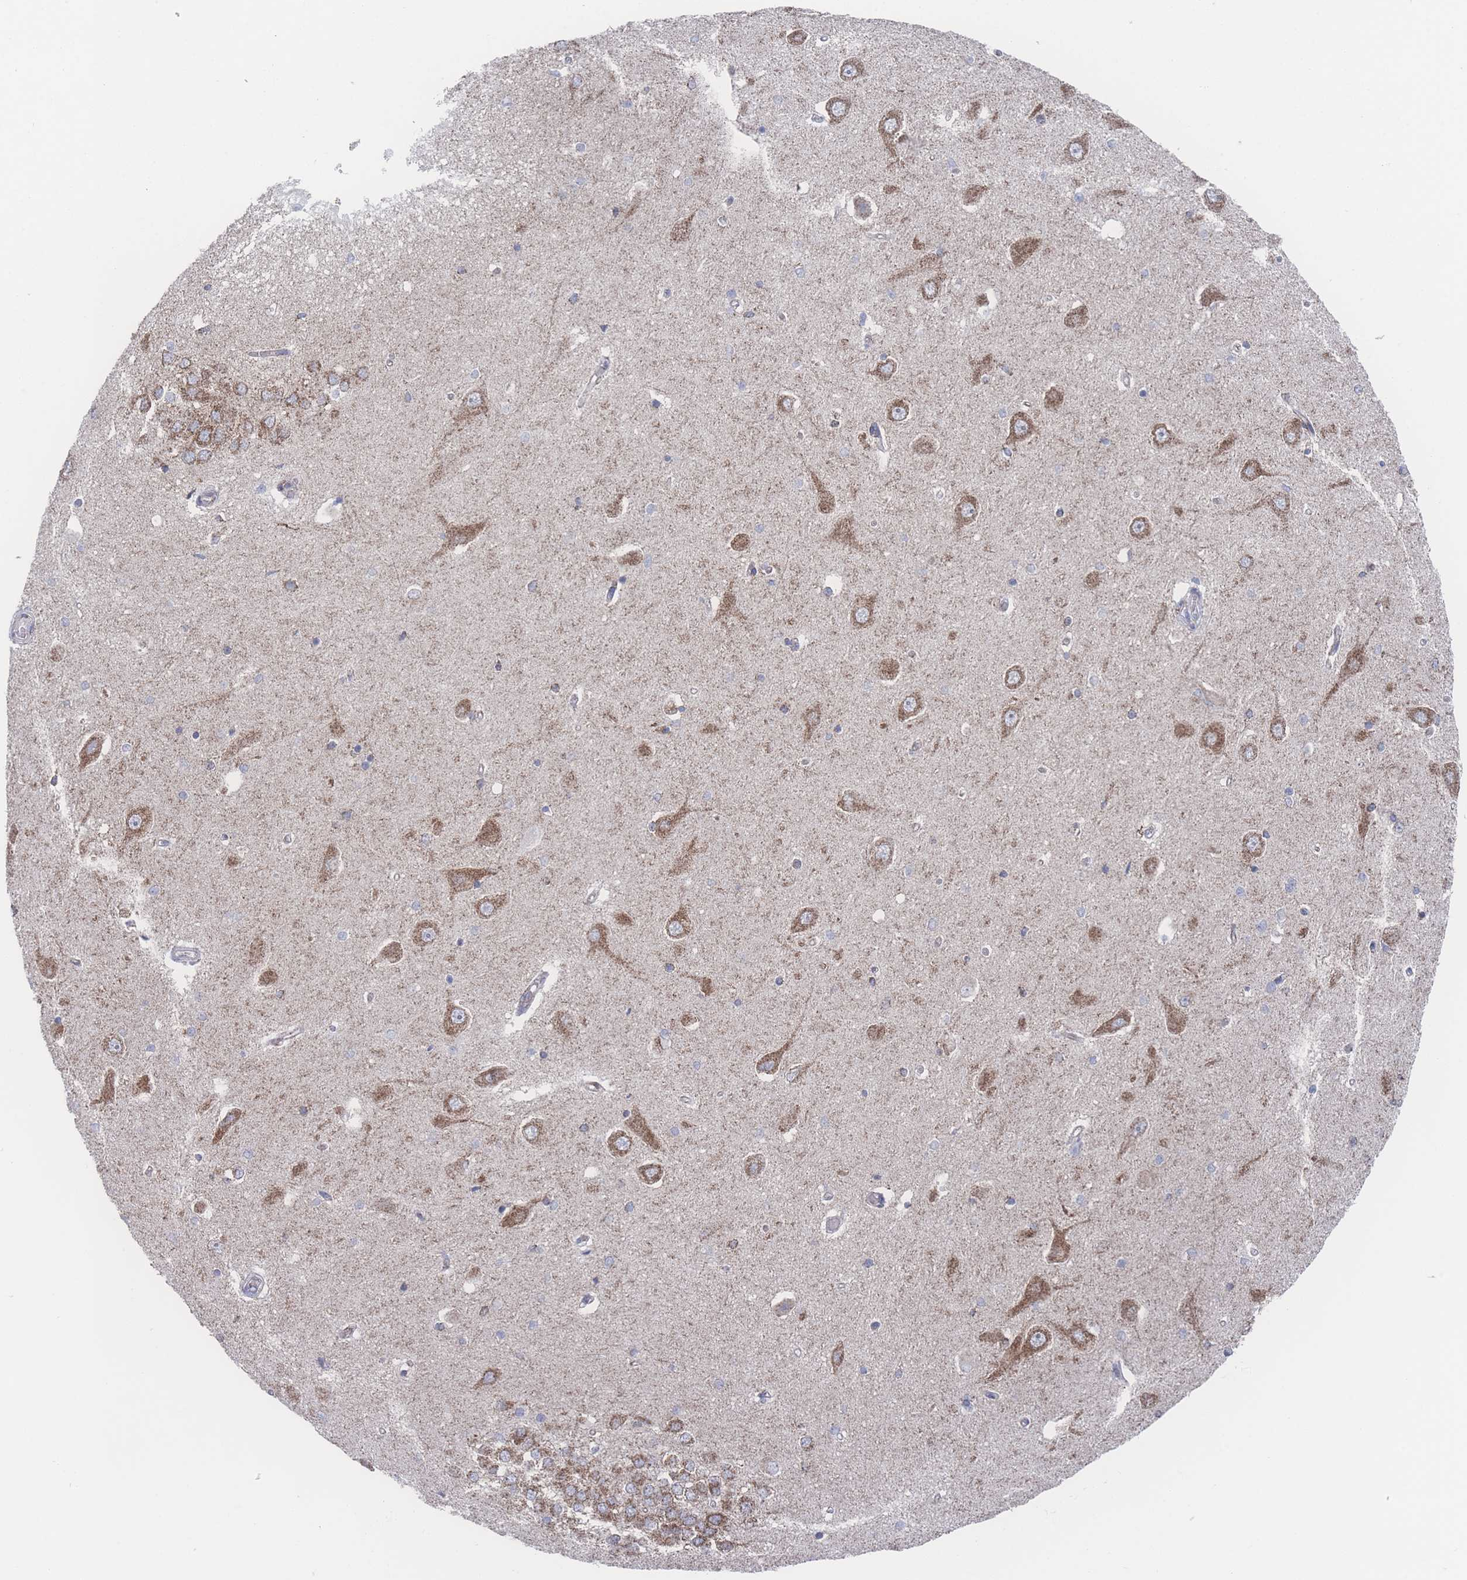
{"staining": {"intensity": "weak", "quantity": "<25%", "location": "cytoplasmic/membranous"}, "tissue": "hippocampus", "cell_type": "Glial cells", "image_type": "normal", "snomed": [{"axis": "morphology", "description": "Normal tissue, NOS"}, {"axis": "topography", "description": "Hippocampus"}], "caption": "The photomicrograph demonstrates no staining of glial cells in benign hippocampus. (Stains: DAB (3,3'-diaminobenzidine) IHC with hematoxylin counter stain, Microscopy: brightfield microscopy at high magnification).", "gene": "PEX14", "patient": {"sex": "male", "age": 45}}